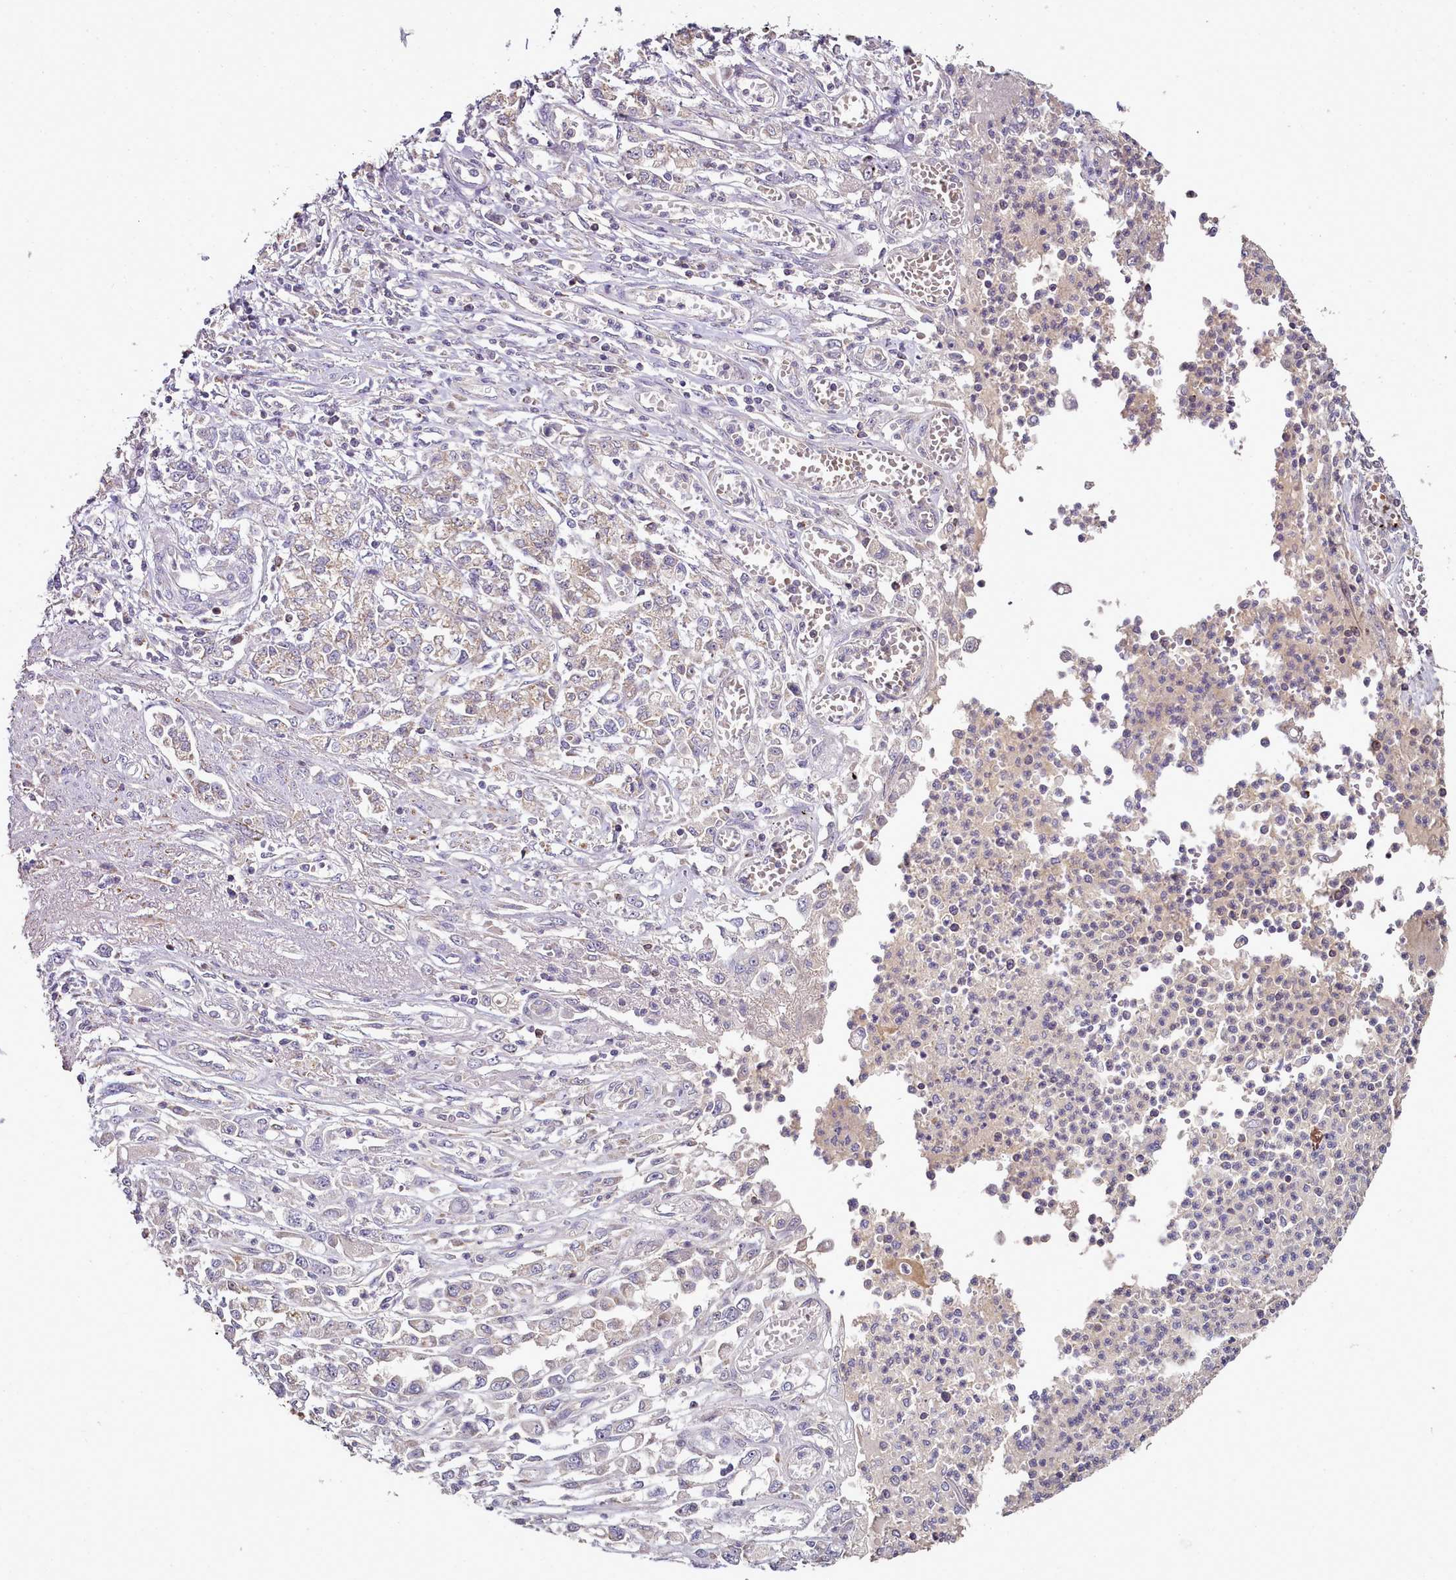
{"staining": {"intensity": "weak", "quantity": "25%-75%", "location": "cytoplasmic/membranous"}, "tissue": "stomach cancer", "cell_type": "Tumor cells", "image_type": "cancer", "snomed": [{"axis": "morphology", "description": "Adenocarcinoma, NOS"}, {"axis": "topography", "description": "Stomach"}], "caption": "Weak cytoplasmic/membranous positivity is present in approximately 25%-75% of tumor cells in stomach cancer (adenocarcinoma). (DAB (3,3'-diaminobenzidine) IHC, brown staining for protein, blue staining for nuclei).", "gene": "ACSS1", "patient": {"sex": "female", "age": 76}}